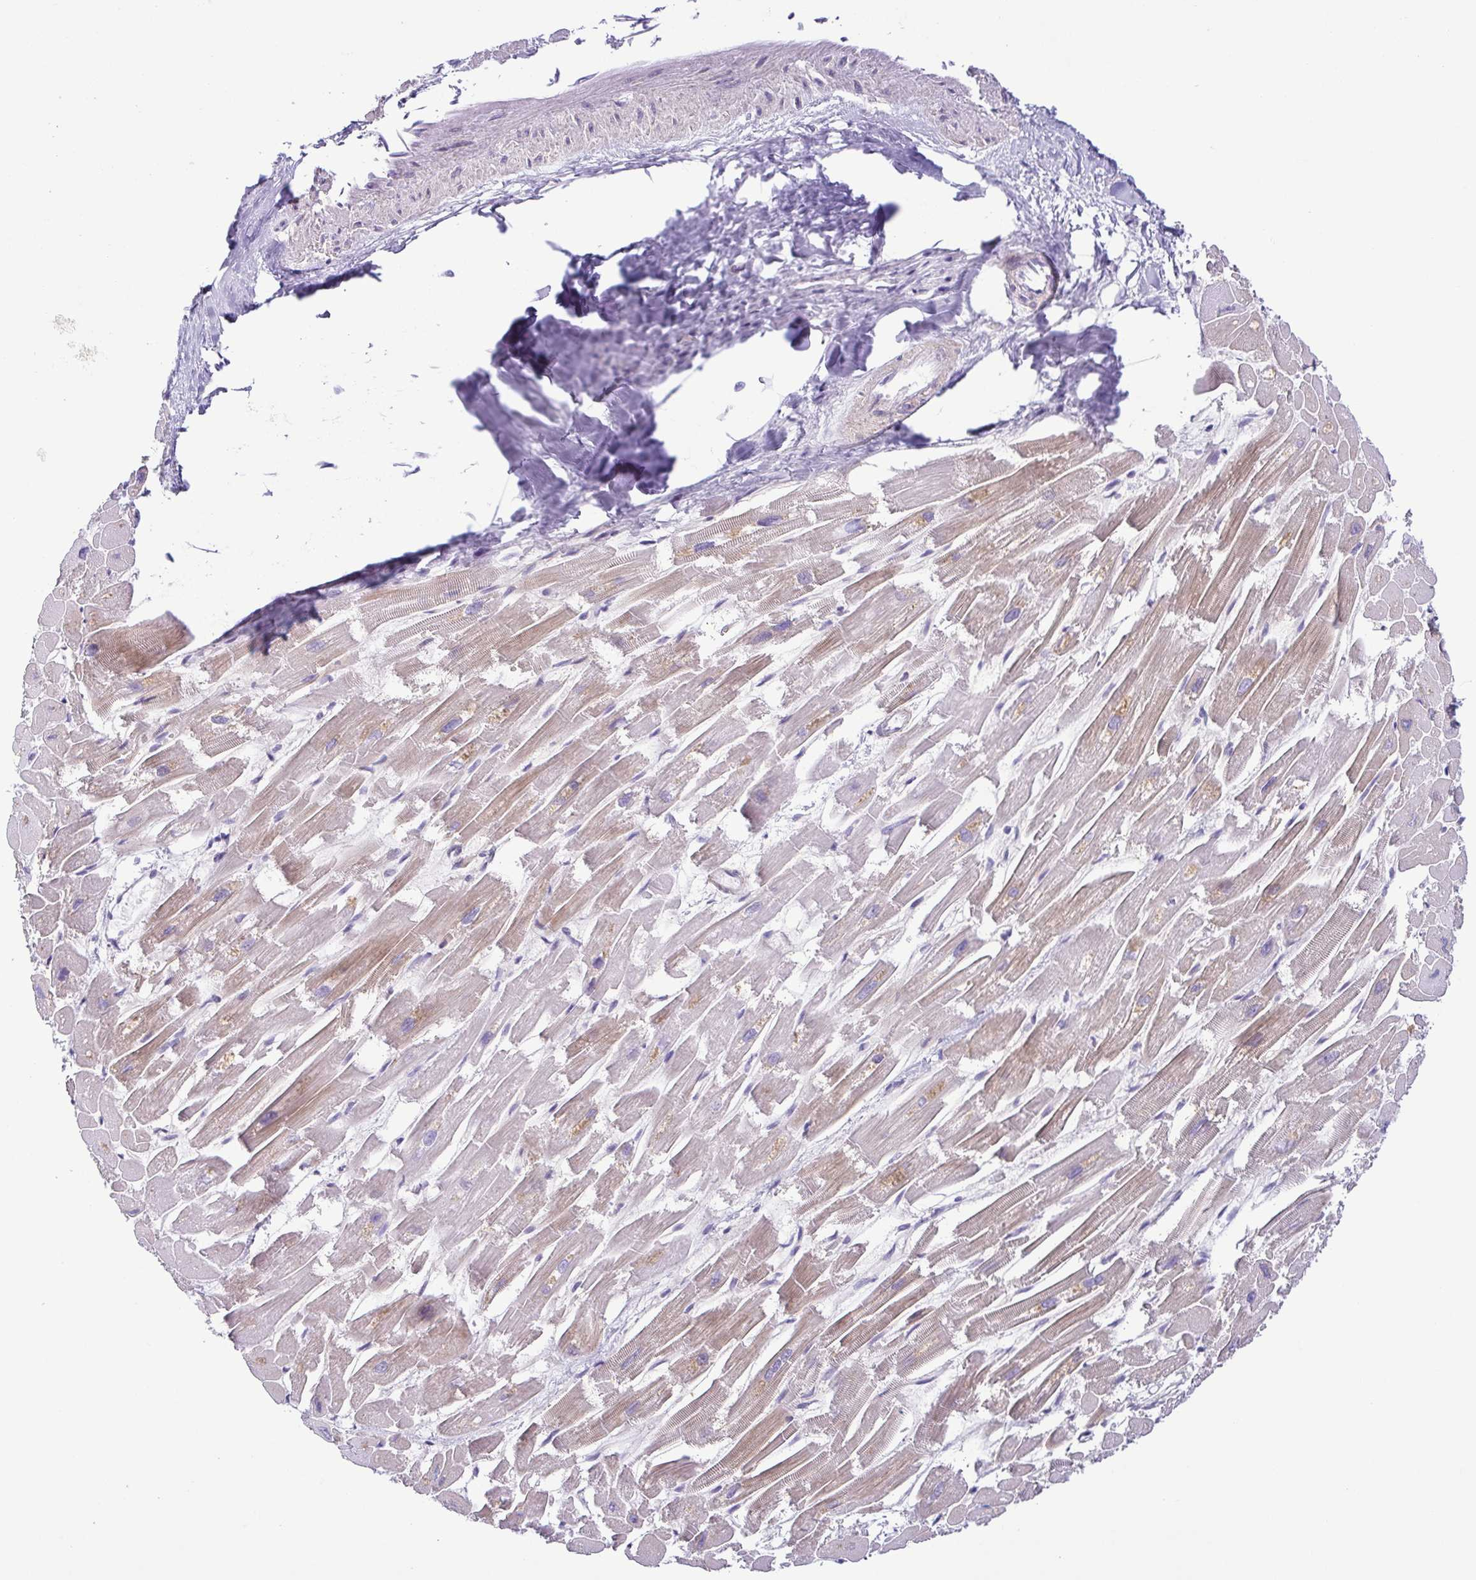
{"staining": {"intensity": "weak", "quantity": "25%-75%", "location": "cytoplasmic/membranous"}, "tissue": "heart muscle", "cell_type": "Cardiomyocytes", "image_type": "normal", "snomed": [{"axis": "morphology", "description": "Normal tissue, NOS"}, {"axis": "topography", "description": "Heart"}], "caption": "Protein expression analysis of normal heart muscle reveals weak cytoplasmic/membranous expression in about 25%-75% of cardiomyocytes.", "gene": "TERT", "patient": {"sex": "male", "age": 54}}